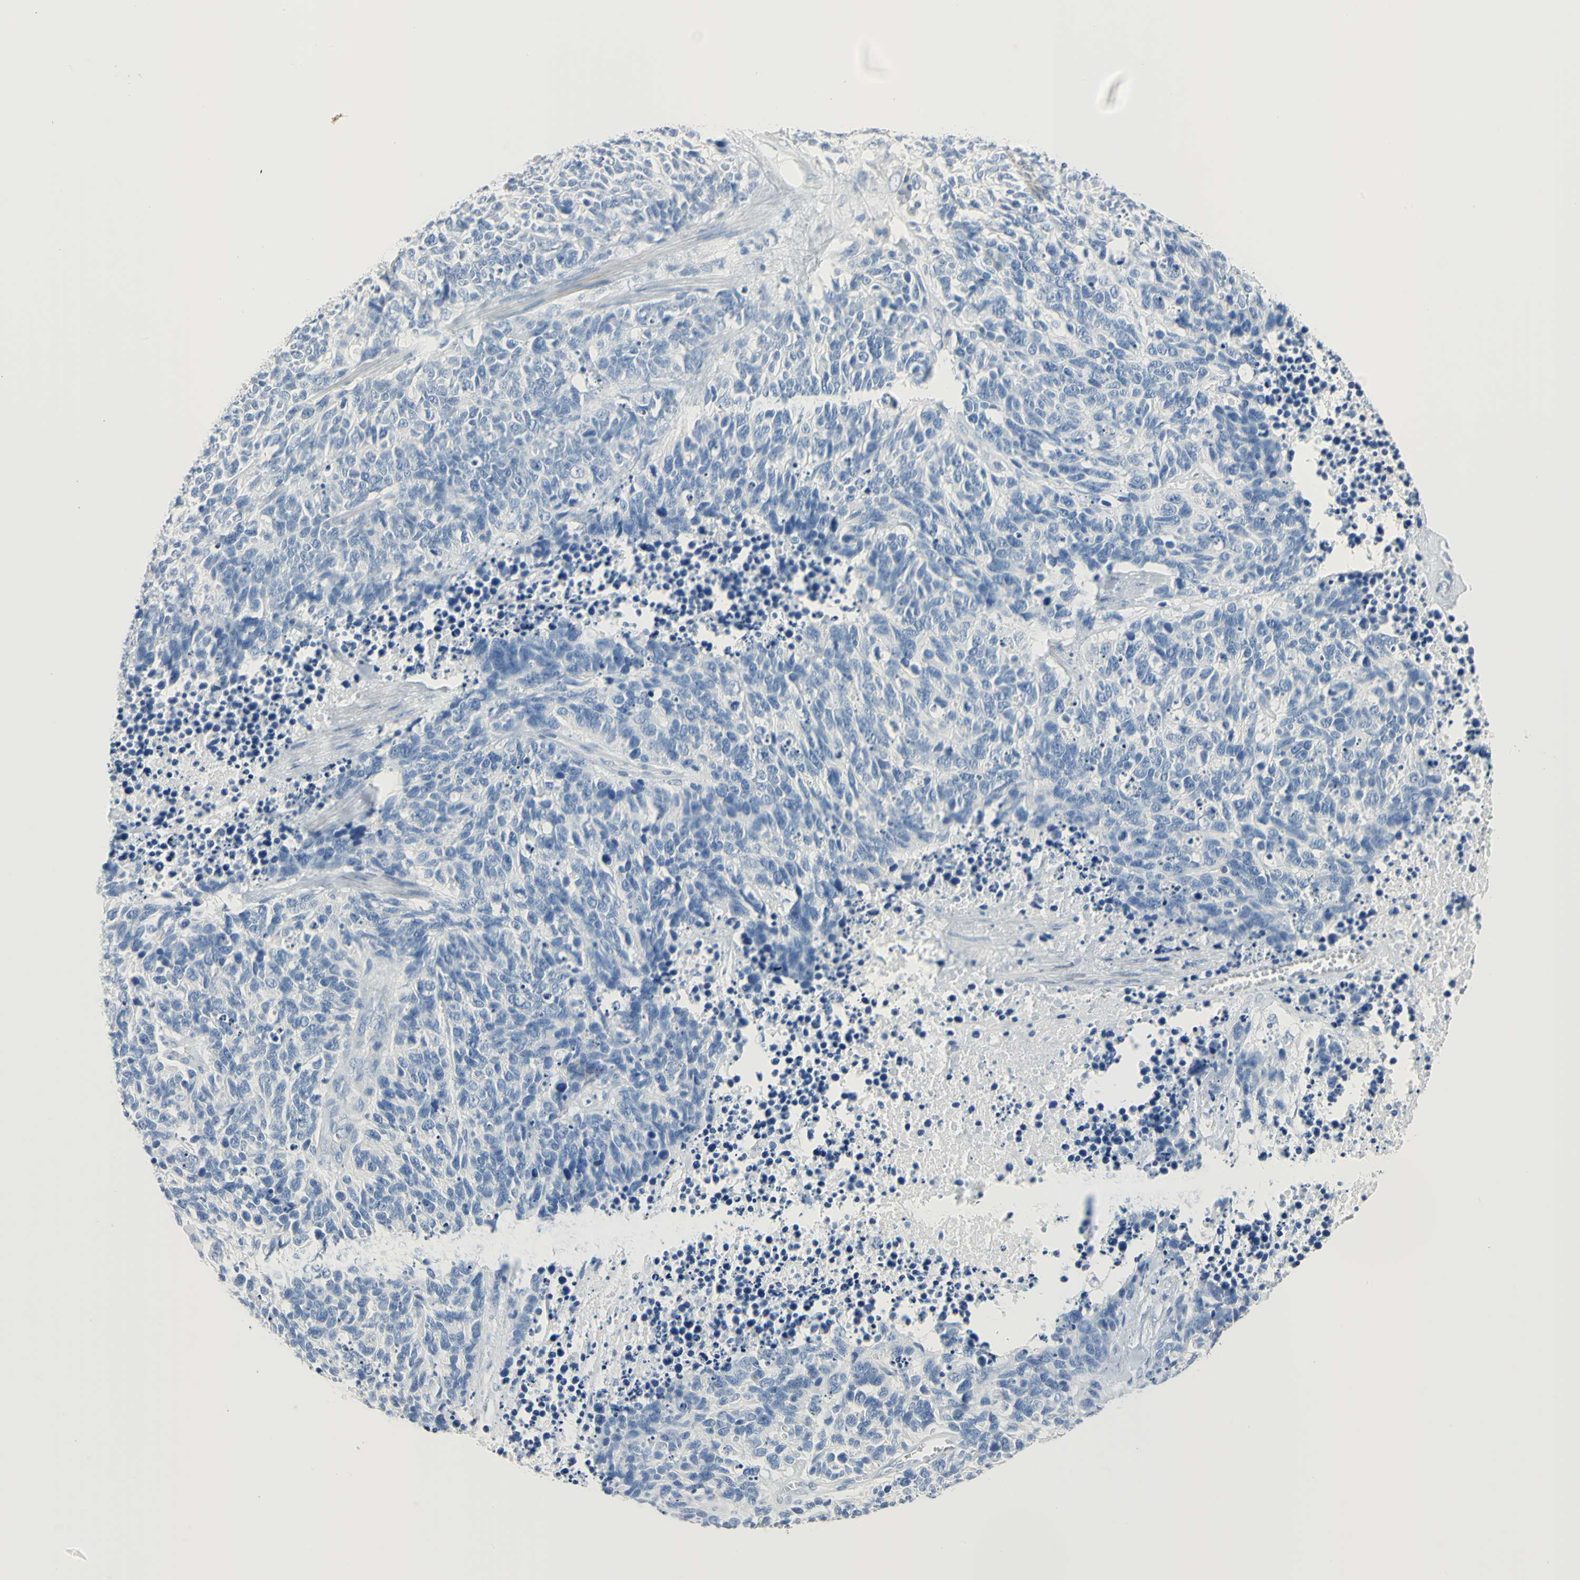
{"staining": {"intensity": "negative", "quantity": "none", "location": "none"}, "tissue": "lung cancer", "cell_type": "Tumor cells", "image_type": "cancer", "snomed": [{"axis": "morphology", "description": "Neoplasm, malignant, NOS"}, {"axis": "topography", "description": "Lung"}], "caption": "This histopathology image is of lung cancer (malignant neoplasm) stained with immunohistochemistry (IHC) to label a protein in brown with the nuclei are counter-stained blue. There is no positivity in tumor cells.", "gene": "CA3", "patient": {"sex": "female", "age": 58}}